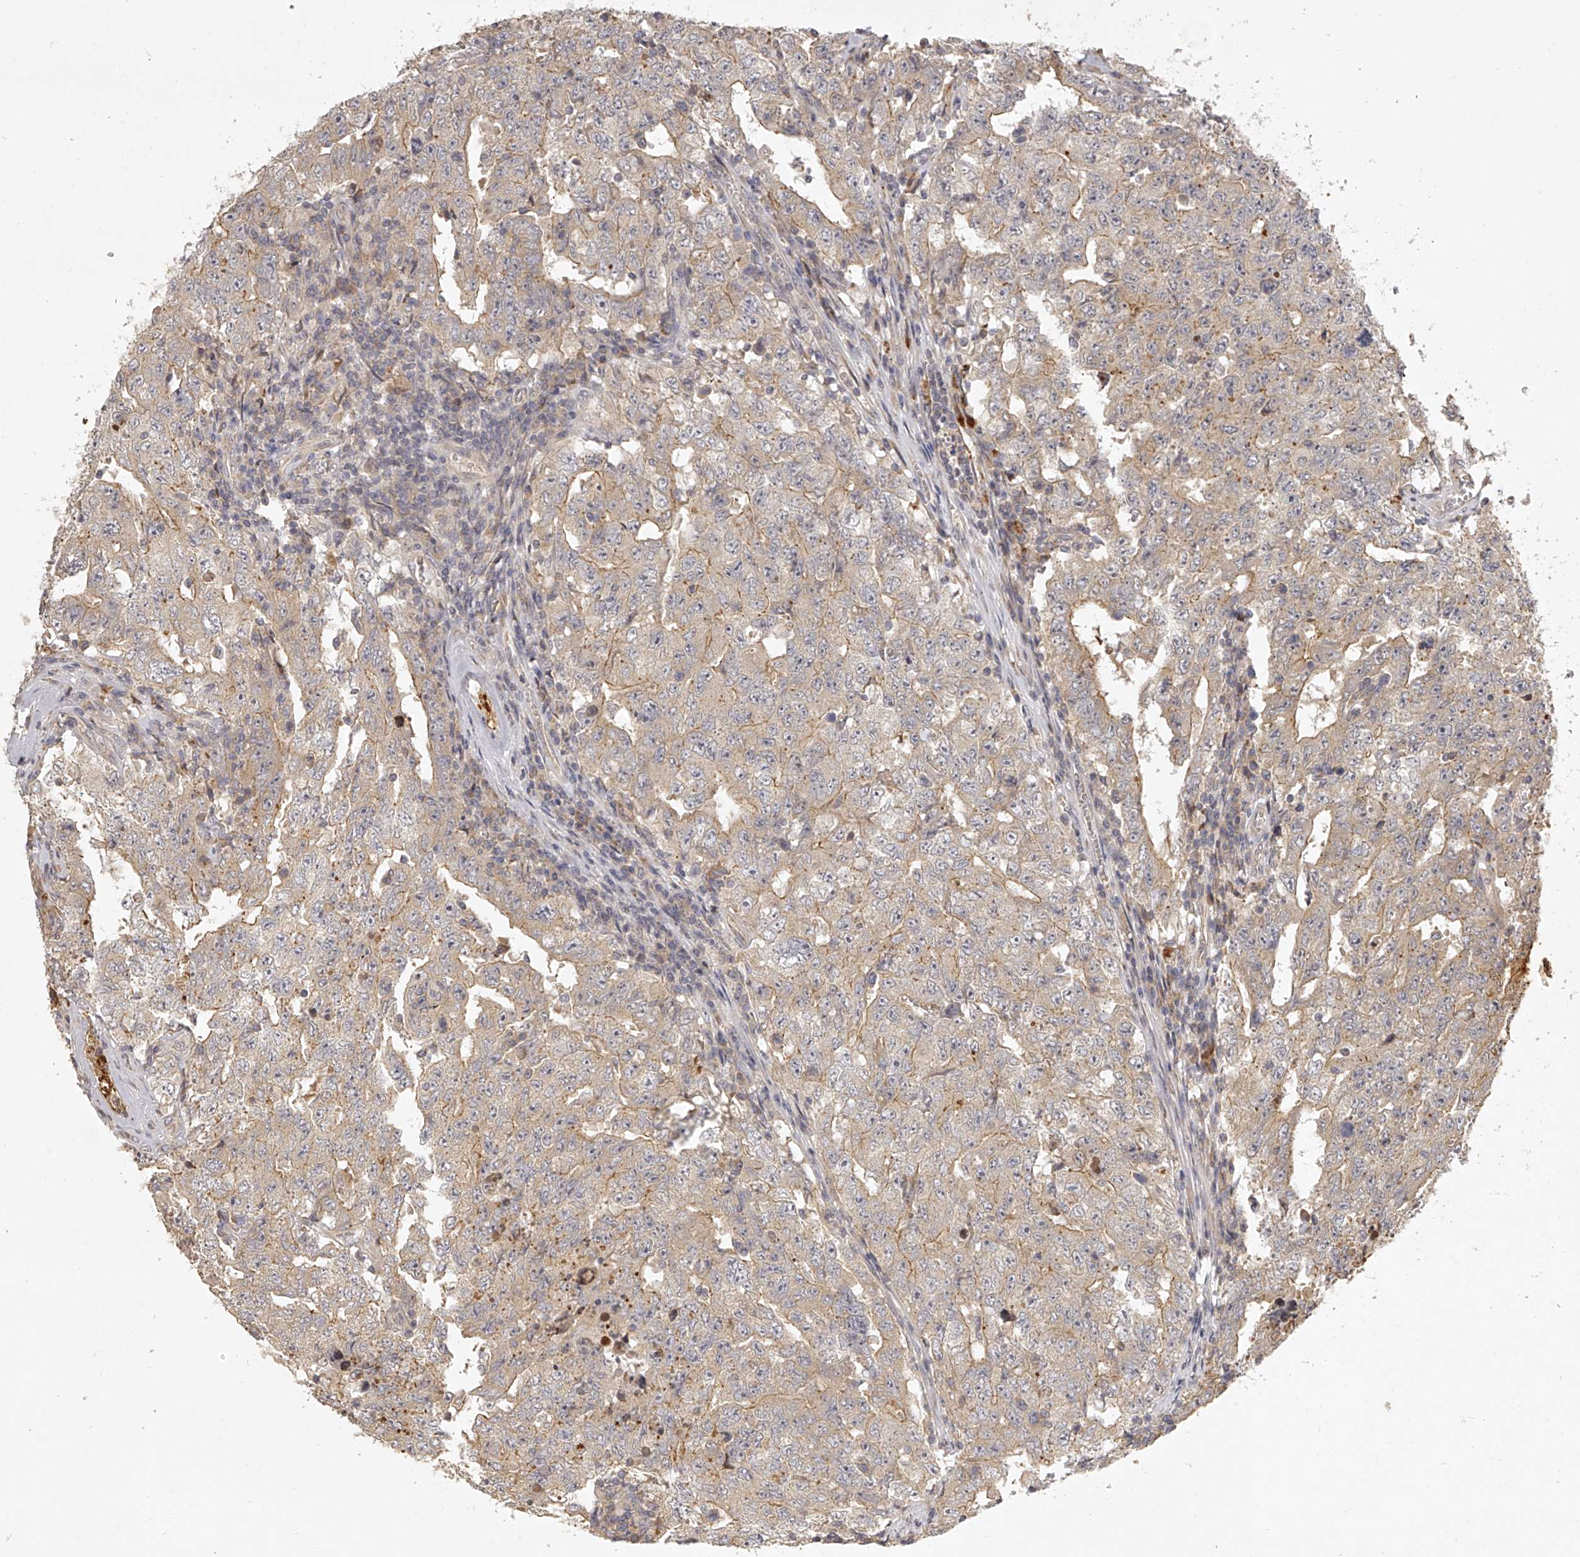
{"staining": {"intensity": "weak", "quantity": "25%-75%", "location": "cytoplasmic/membranous"}, "tissue": "testis cancer", "cell_type": "Tumor cells", "image_type": "cancer", "snomed": [{"axis": "morphology", "description": "Carcinoma, Embryonal, NOS"}, {"axis": "topography", "description": "Testis"}], "caption": "Testis cancer stained with IHC exhibits weak cytoplasmic/membranous staining in approximately 25%-75% of tumor cells.", "gene": "DOCK9", "patient": {"sex": "male", "age": 26}}